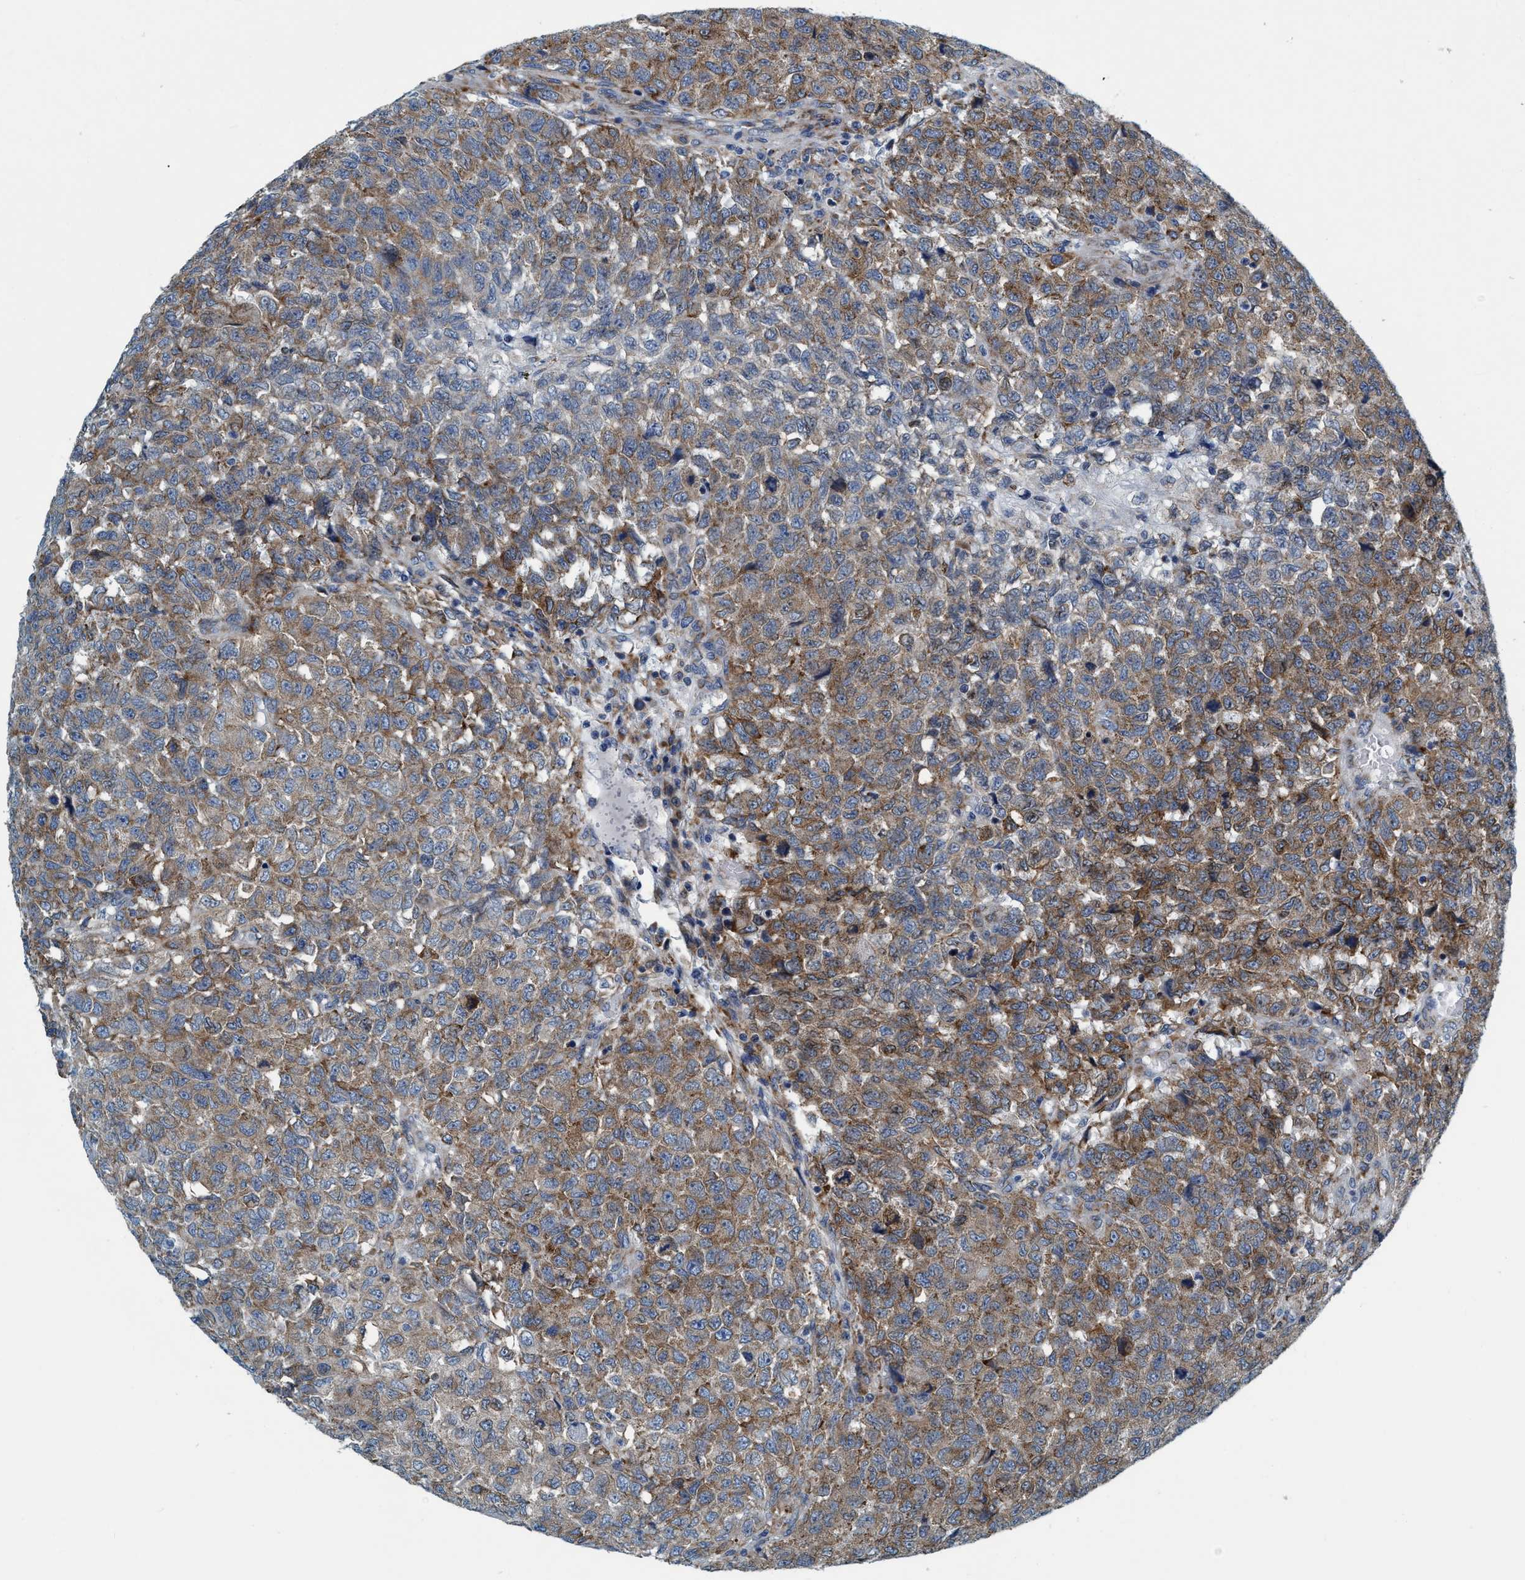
{"staining": {"intensity": "moderate", "quantity": "25%-75%", "location": "cytoplasmic/membranous"}, "tissue": "testis cancer", "cell_type": "Tumor cells", "image_type": "cancer", "snomed": [{"axis": "morphology", "description": "Seminoma, NOS"}, {"axis": "topography", "description": "Testis"}], "caption": "This is an image of IHC staining of testis cancer (seminoma), which shows moderate expression in the cytoplasmic/membranous of tumor cells.", "gene": "ARMC9", "patient": {"sex": "male", "age": 59}}